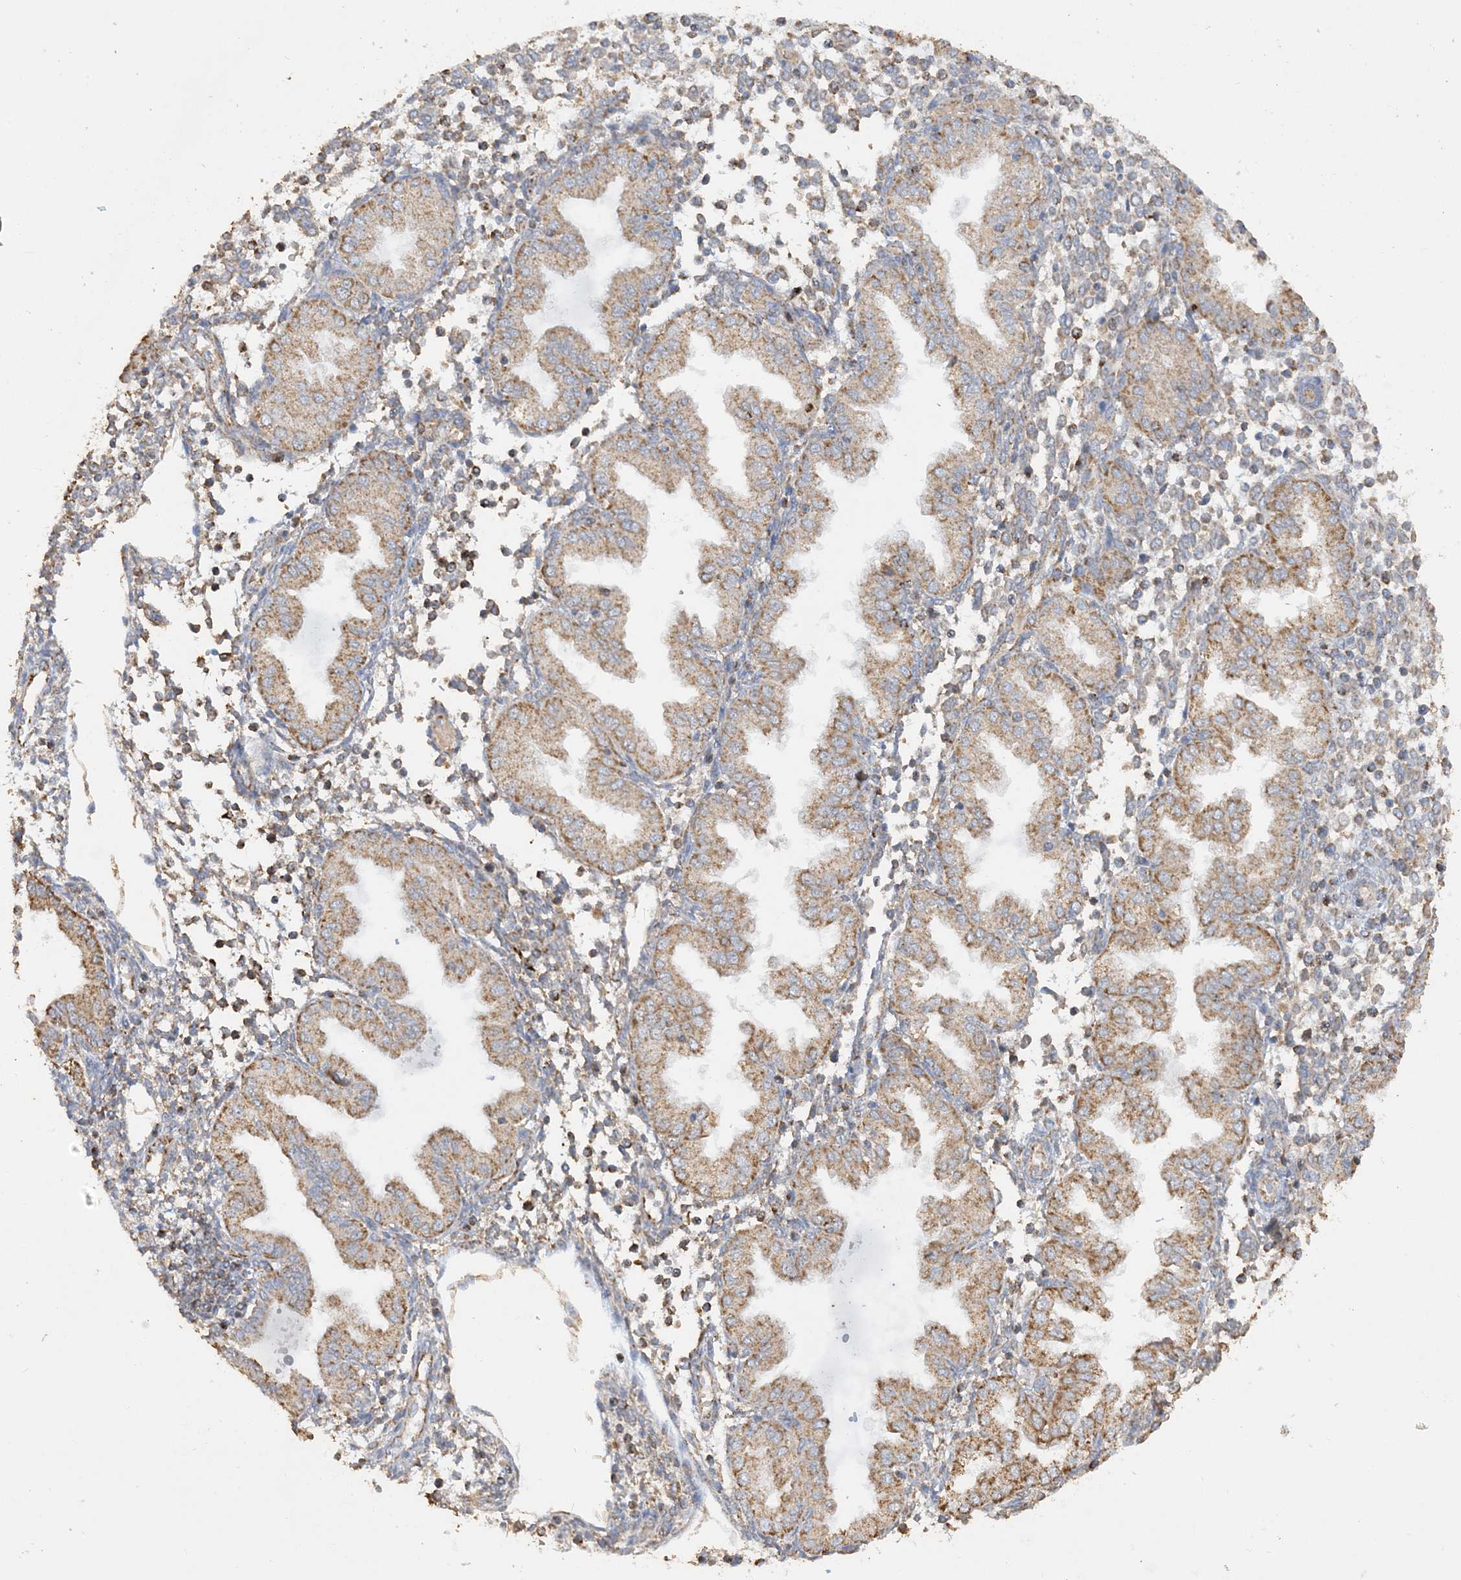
{"staining": {"intensity": "moderate", "quantity": "25%-75%", "location": "cytoplasmic/membranous"}, "tissue": "endometrium", "cell_type": "Cells in endometrial stroma", "image_type": "normal", "snomed": [{"axis": "morphology", "description": "Normal tissue, NOS"}, {"axis": "topography", "description": "Endometrium"}], "caption": "Immunohistochemistry image of unremarkable endometrium: endometrium stained using immunohistochemistry (IHC) displays medium levels of moderate protein expression localized specifically in the cytoplasmic/membranous of cells in endometrial stroma, appearing as a cytoplasmic/membranous brown color.", "gene": "SFMBT2", "patient": {"sex": "female", "age": 53}}